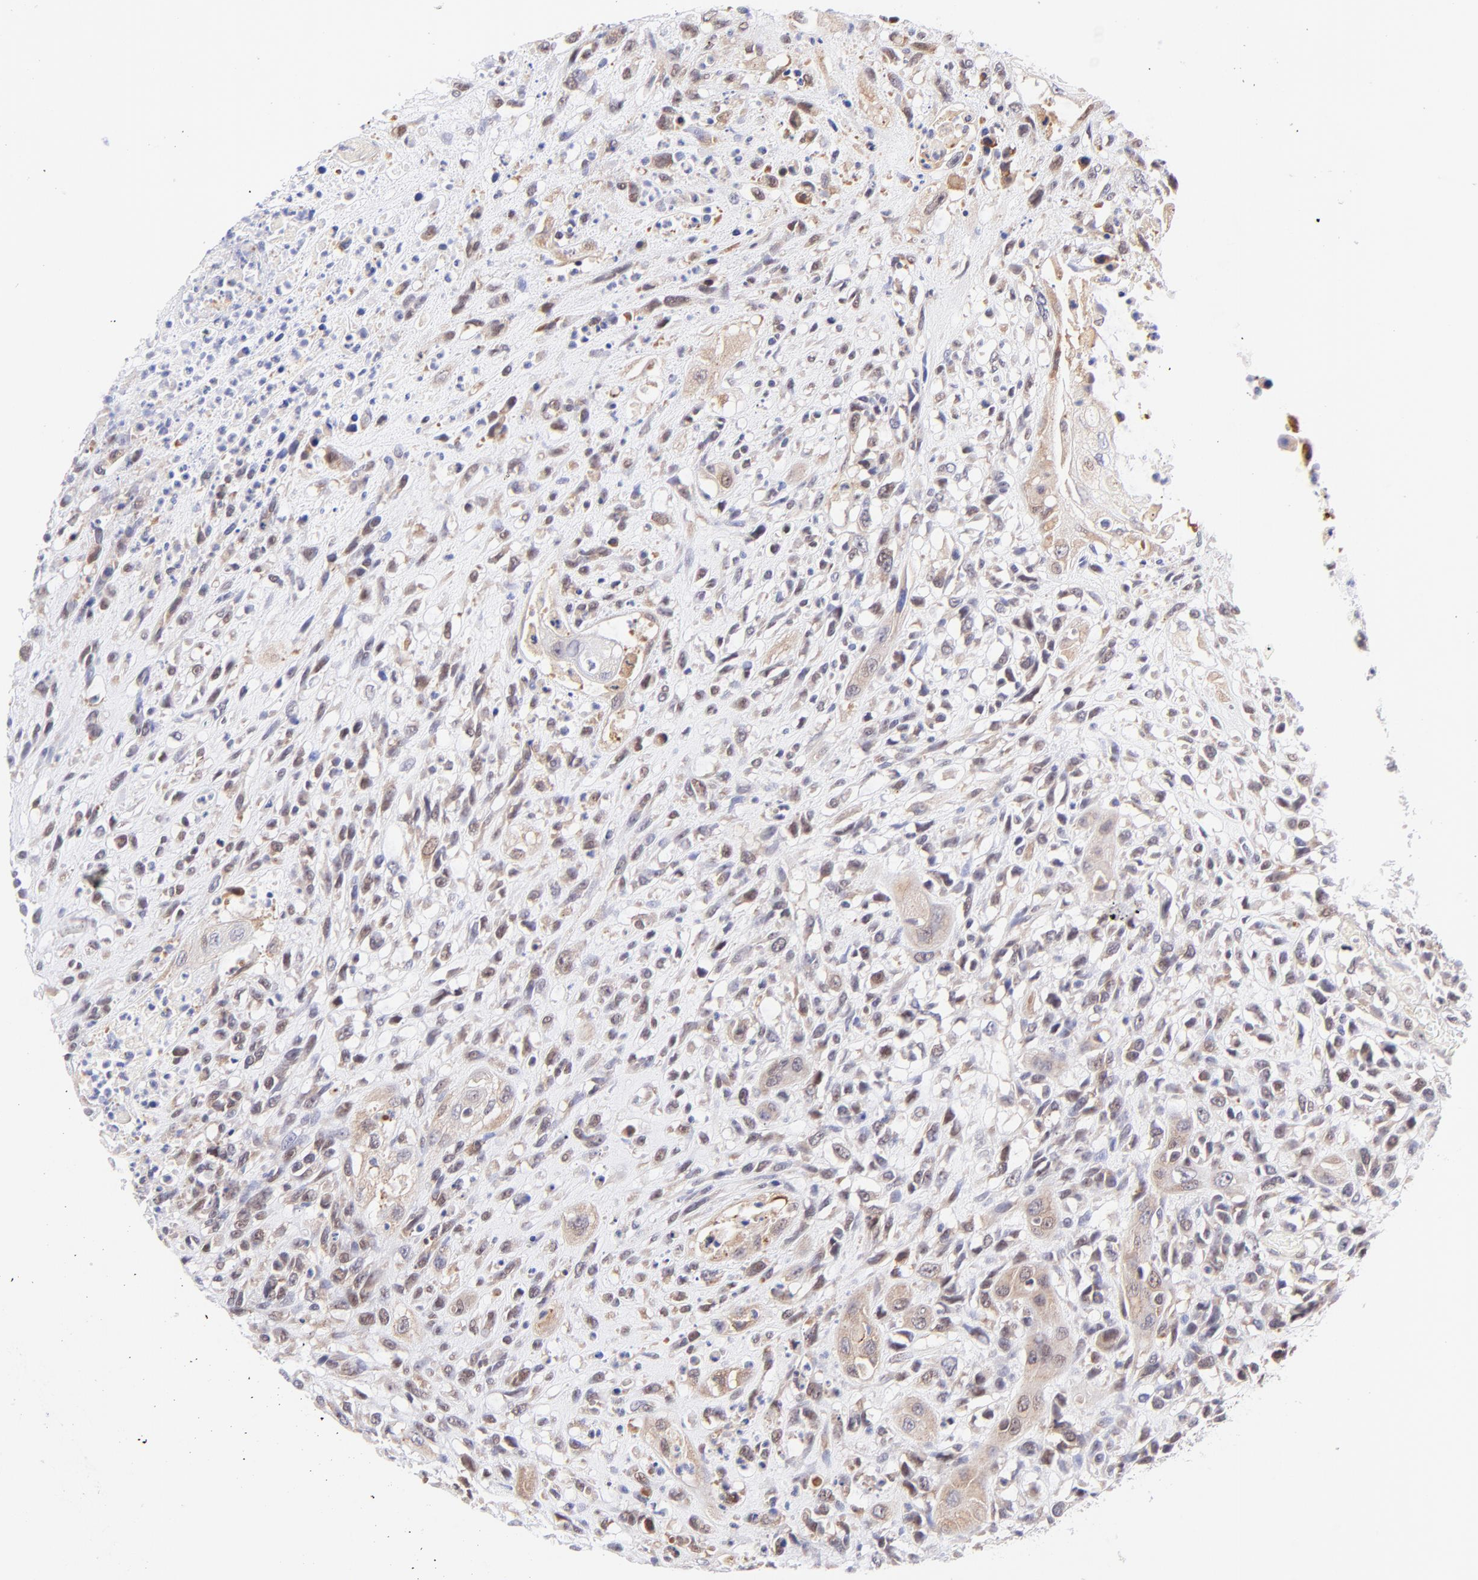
{"staining": {"intensity": "weak", "quantity": "25%-75%", "location": "cytoplasmic/membranous"}, "tissue": "head and neck cancer", "cell_type": "Tumor cells", "image_type": "cancer", "snomed": [{"axis": "morphology", "description": "Necrosis, NOS"}, {"axis": "morphology", "description": "Neoplasm, malignant, NOS"}, {"axis": "topography", "description": "Salivary gland"}, {"axis": "topography", "description": "Head-Neck"}], "caption": "Immunohistochemistry staining of head and neck cancer (malignant neoplasm), which exhibits low levels of weak cytoplasmic/membranous positivity in approximately 25%-75% of tumor cells indicating weak cytoplasmic/membranous protein expression. The staining was performed using DAB (3,3'-diaminobenzidine) (brown) for protein detection and nuclei were counterstained in hematoxylin (blue).", "gene": "PBDC1", "patient": {"sex": "male", "age": 43}}